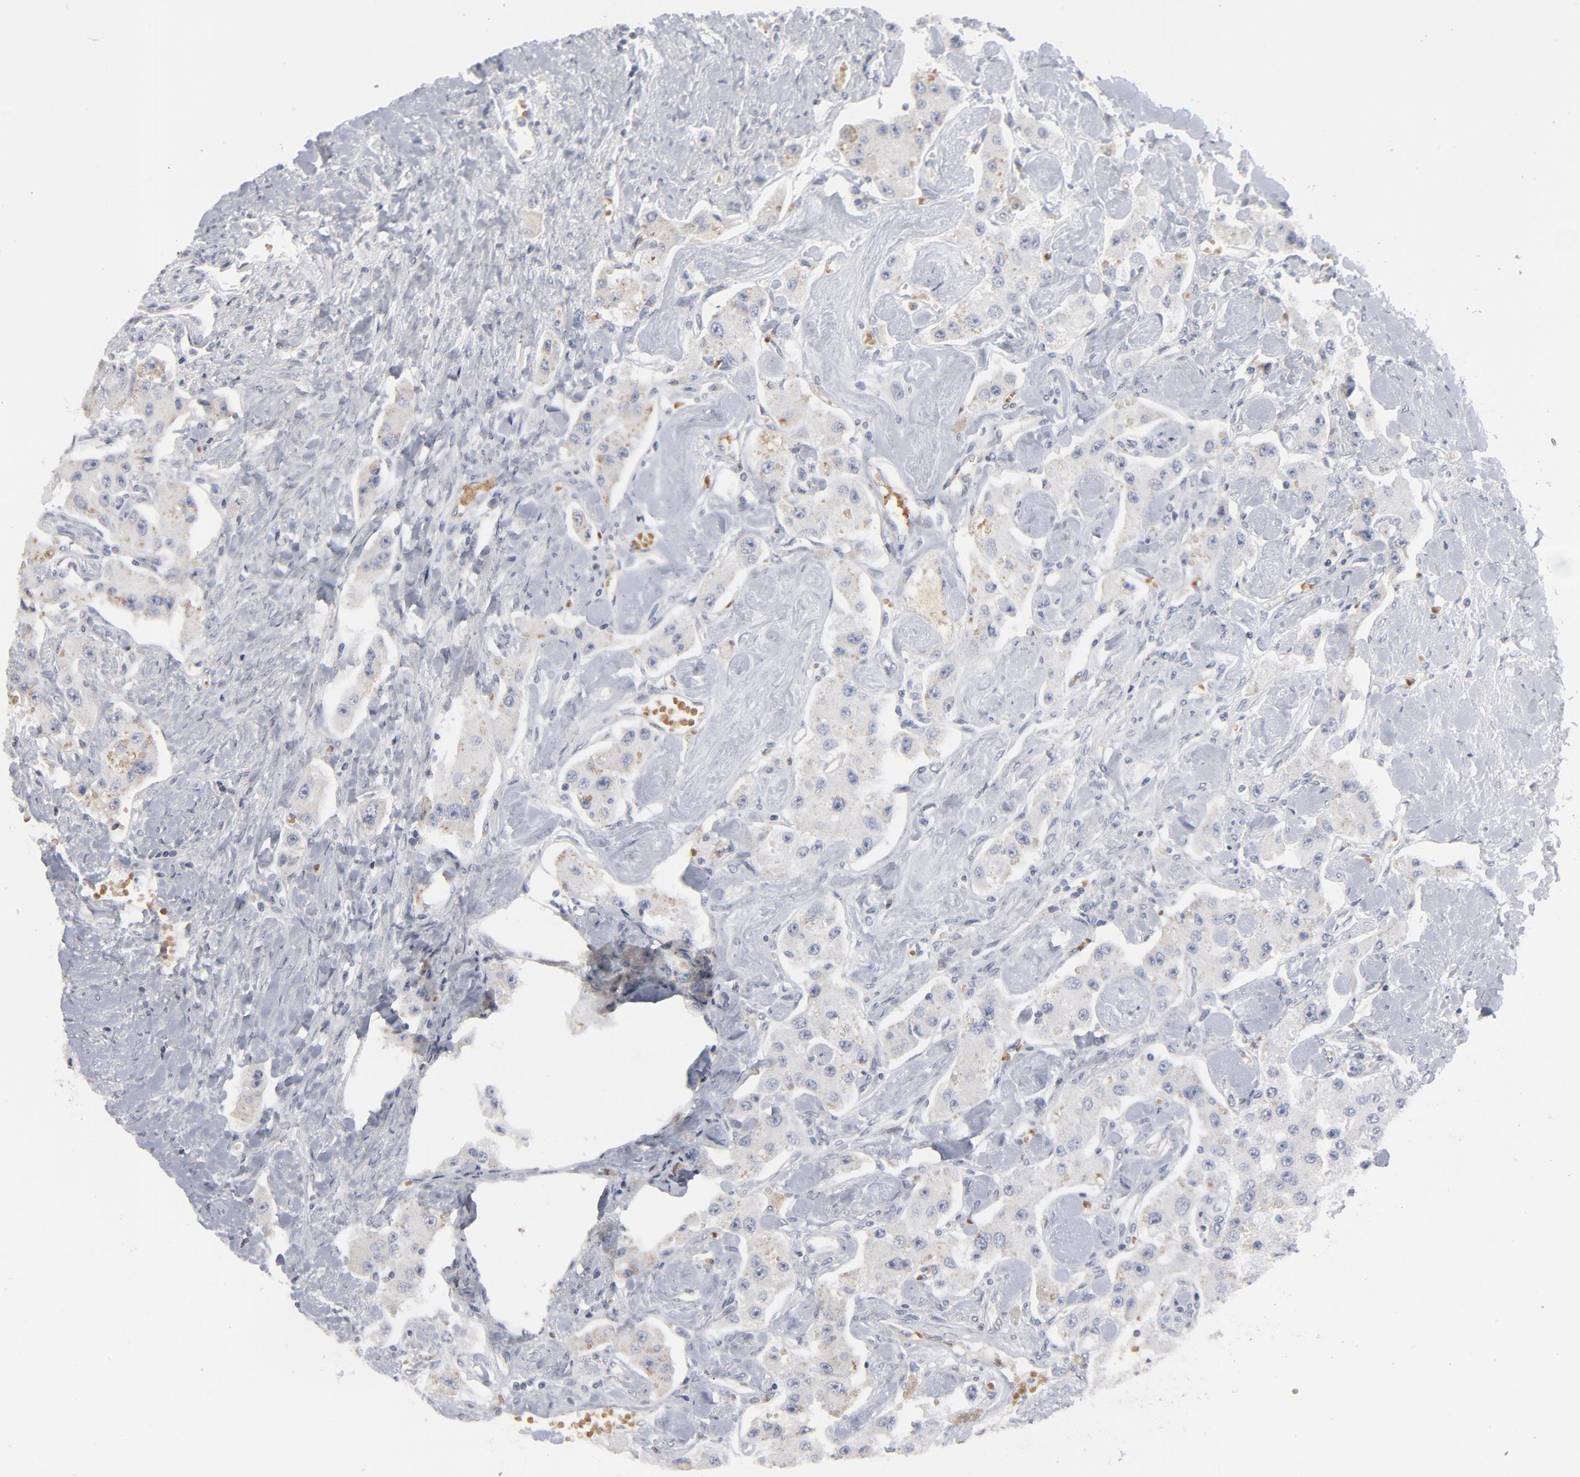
{"staining": {"intensity": "weak", "quantity": "<25%", "location": "cytoplasmic/membranous"}, "tissue": "carcinoid", "cell_type": "Tumor cells", "image_type": "cancer", "snomed": [{"axis": "morphology", "description": "Carcinoid, malignant, NOS"}, {"axis": "topography", "description": "Pancreas"}], "caption": "This histopathology image is of carcinoid stained with IHC to label a protein in brown with the nuclei are counter-stained blue. There is no expression in tumor cells.", "gene": "PRDX1", "patient": {"sex": "male", "age": 41}}